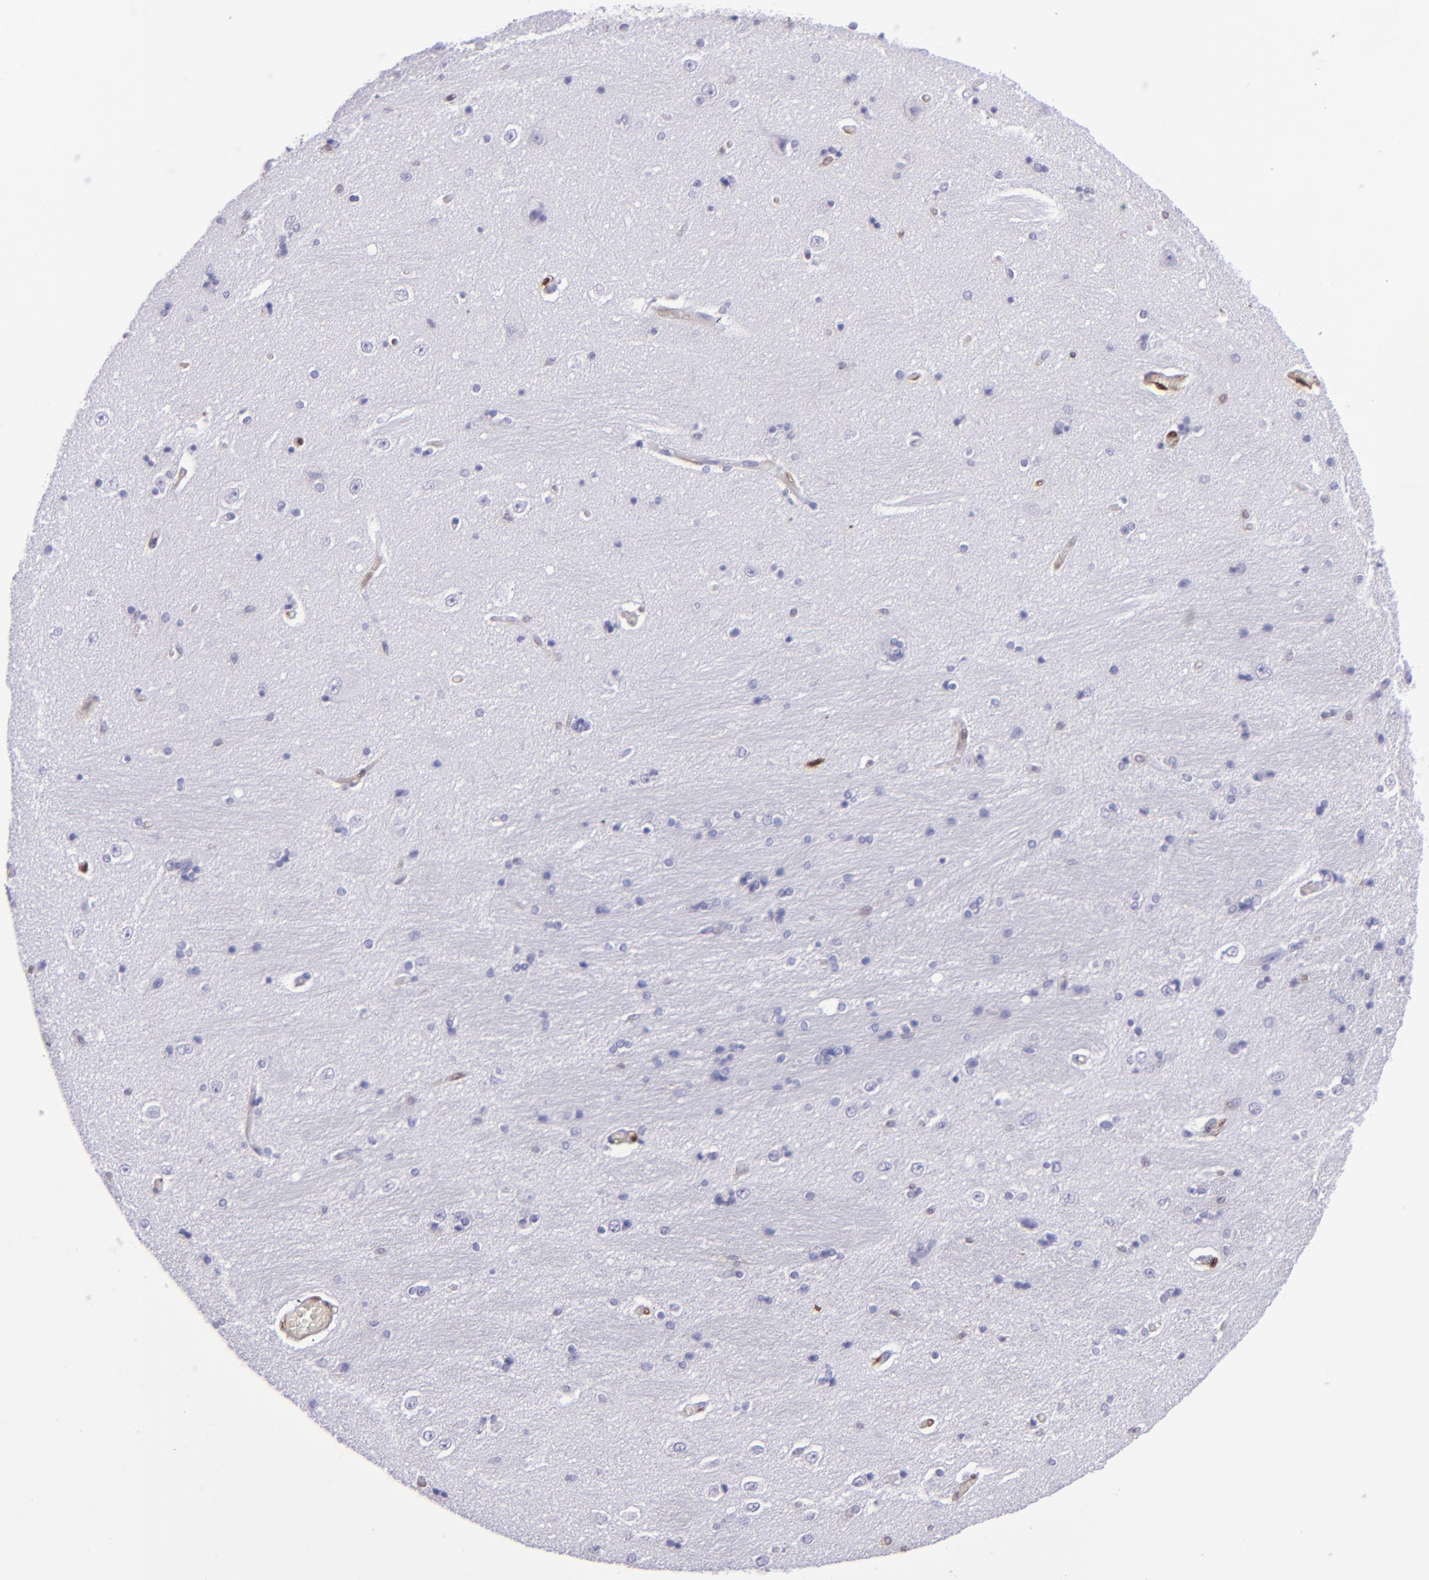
{"staining": {"intensity": "strong", "quantity": "<25%", "location": "cytoplasmic/membranous,nuclear"}, "tissue": "hippocampus", "cell_type": "Glial cells", "image_type": "normal", "snomed": [{"axis": "morphology", "description": "Normal tissue, NOS"}, {"axis": "topography", "description": "Hippocampus"}], "caption": "A brown stain highlights strong cytoplasmic/membranous,nuclear staining of a protein in glial cells of unremarkable human hippocampus. (DAB = brown stain, brightfield microscopy at high magnification).", "gene": "TYMP", "patient": {"sex": "female", "age": 54}}